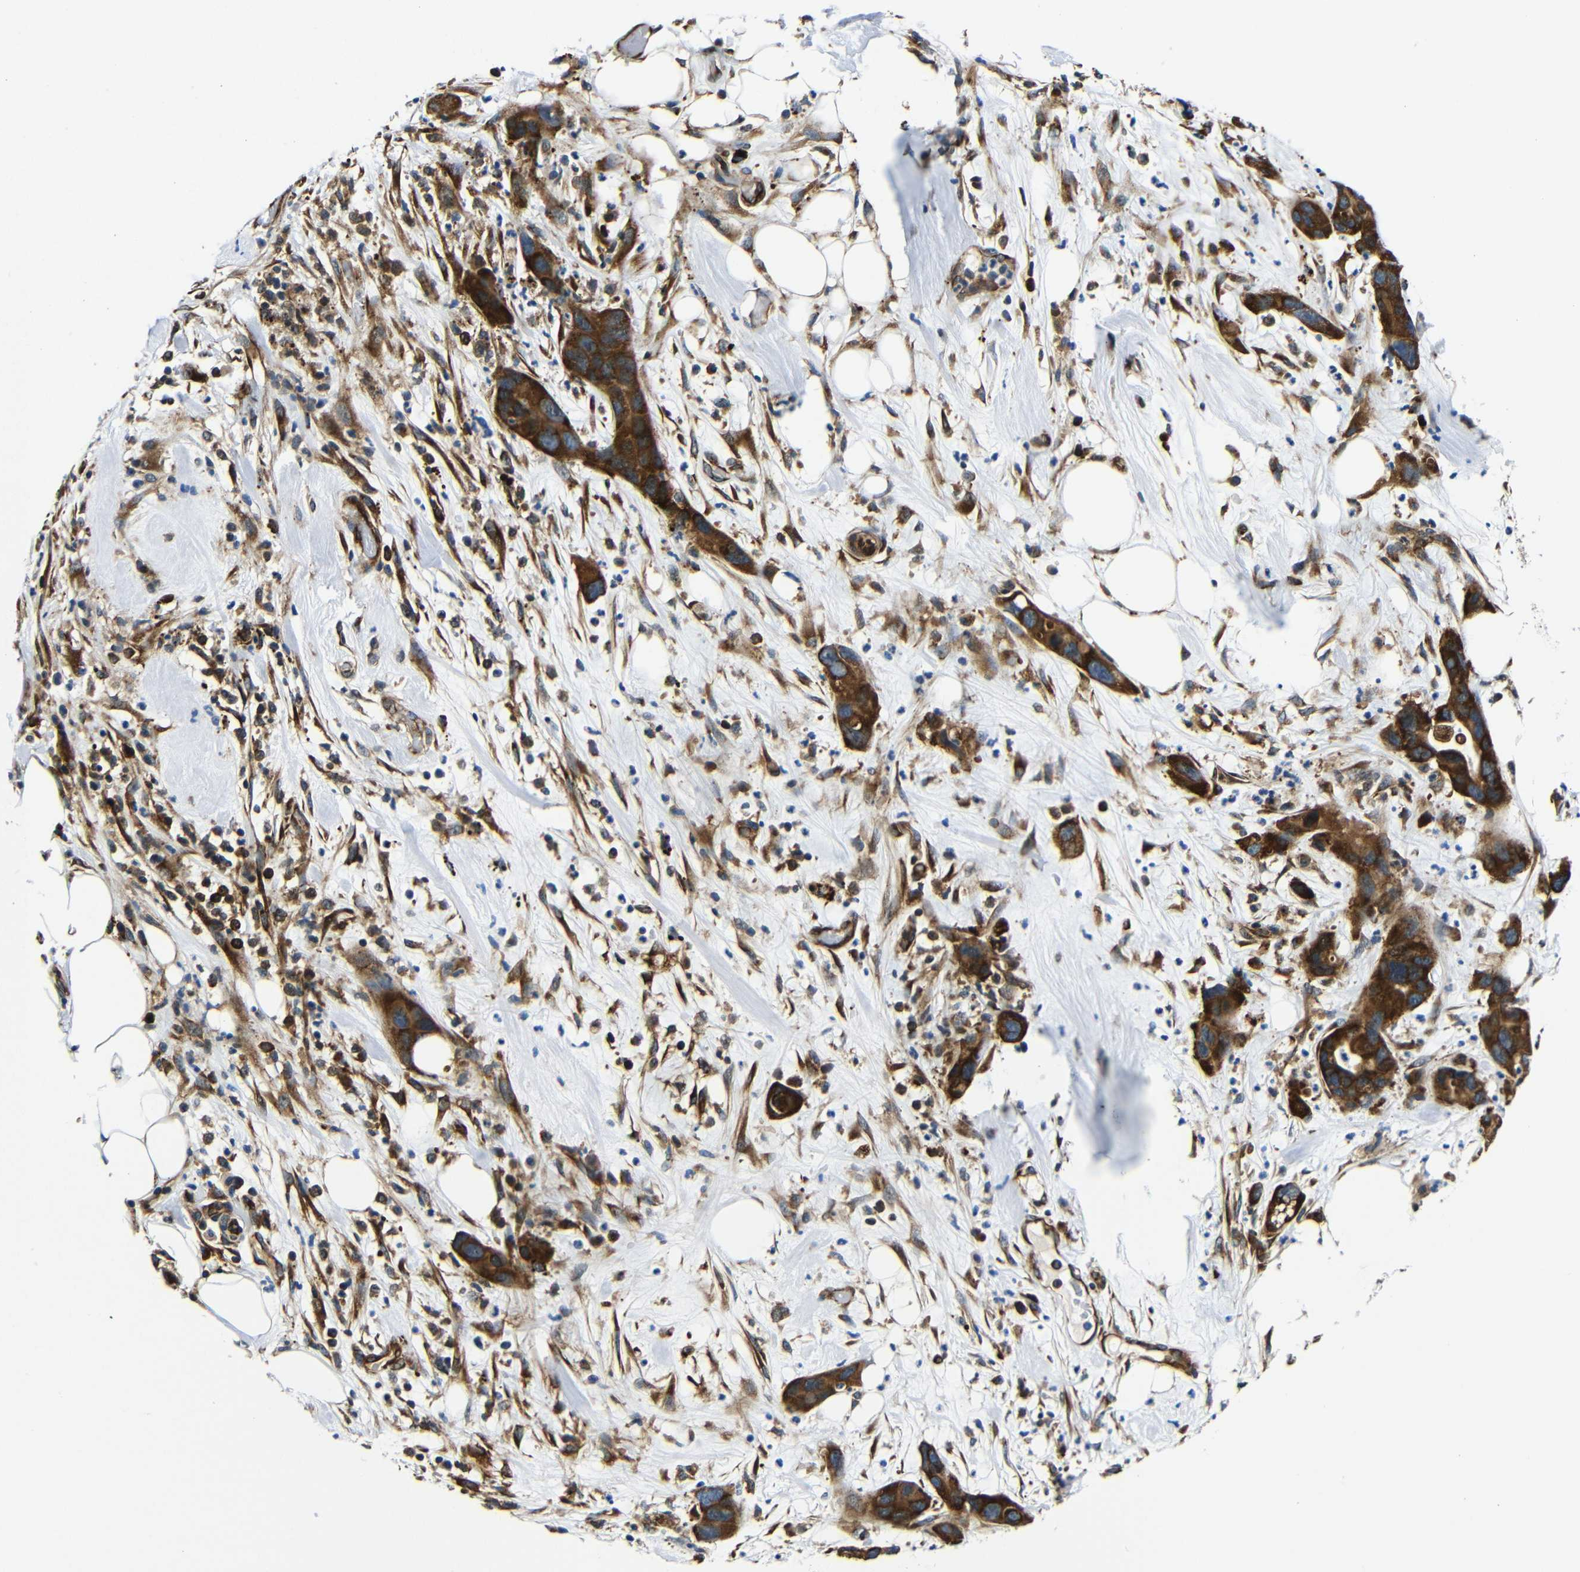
{"staining": {"intensity": "strong", "quantity": ">75%", "location": "cytoplasmic/membranous"}, "tissue": "pancreatic cancer", "cell_type": "Tumor cells", "image_type": "cancer", "snomed": [{"axis": "morphology", "description": "Adenocarcinoma, NOS"}, {"axis": "topography", "description": "Pancreas"}], "caption": "Immunohistochemistry (DAB (3,3'-diaminobenzidine)) staining of pancreatic cancer (adenocarcinoma) displays strong cytoplasmic/membranous protein positivity in approximately >75% of tumor cells.", "gene": "ABCE1", "patient": {"sex": "female", "age": 71}}